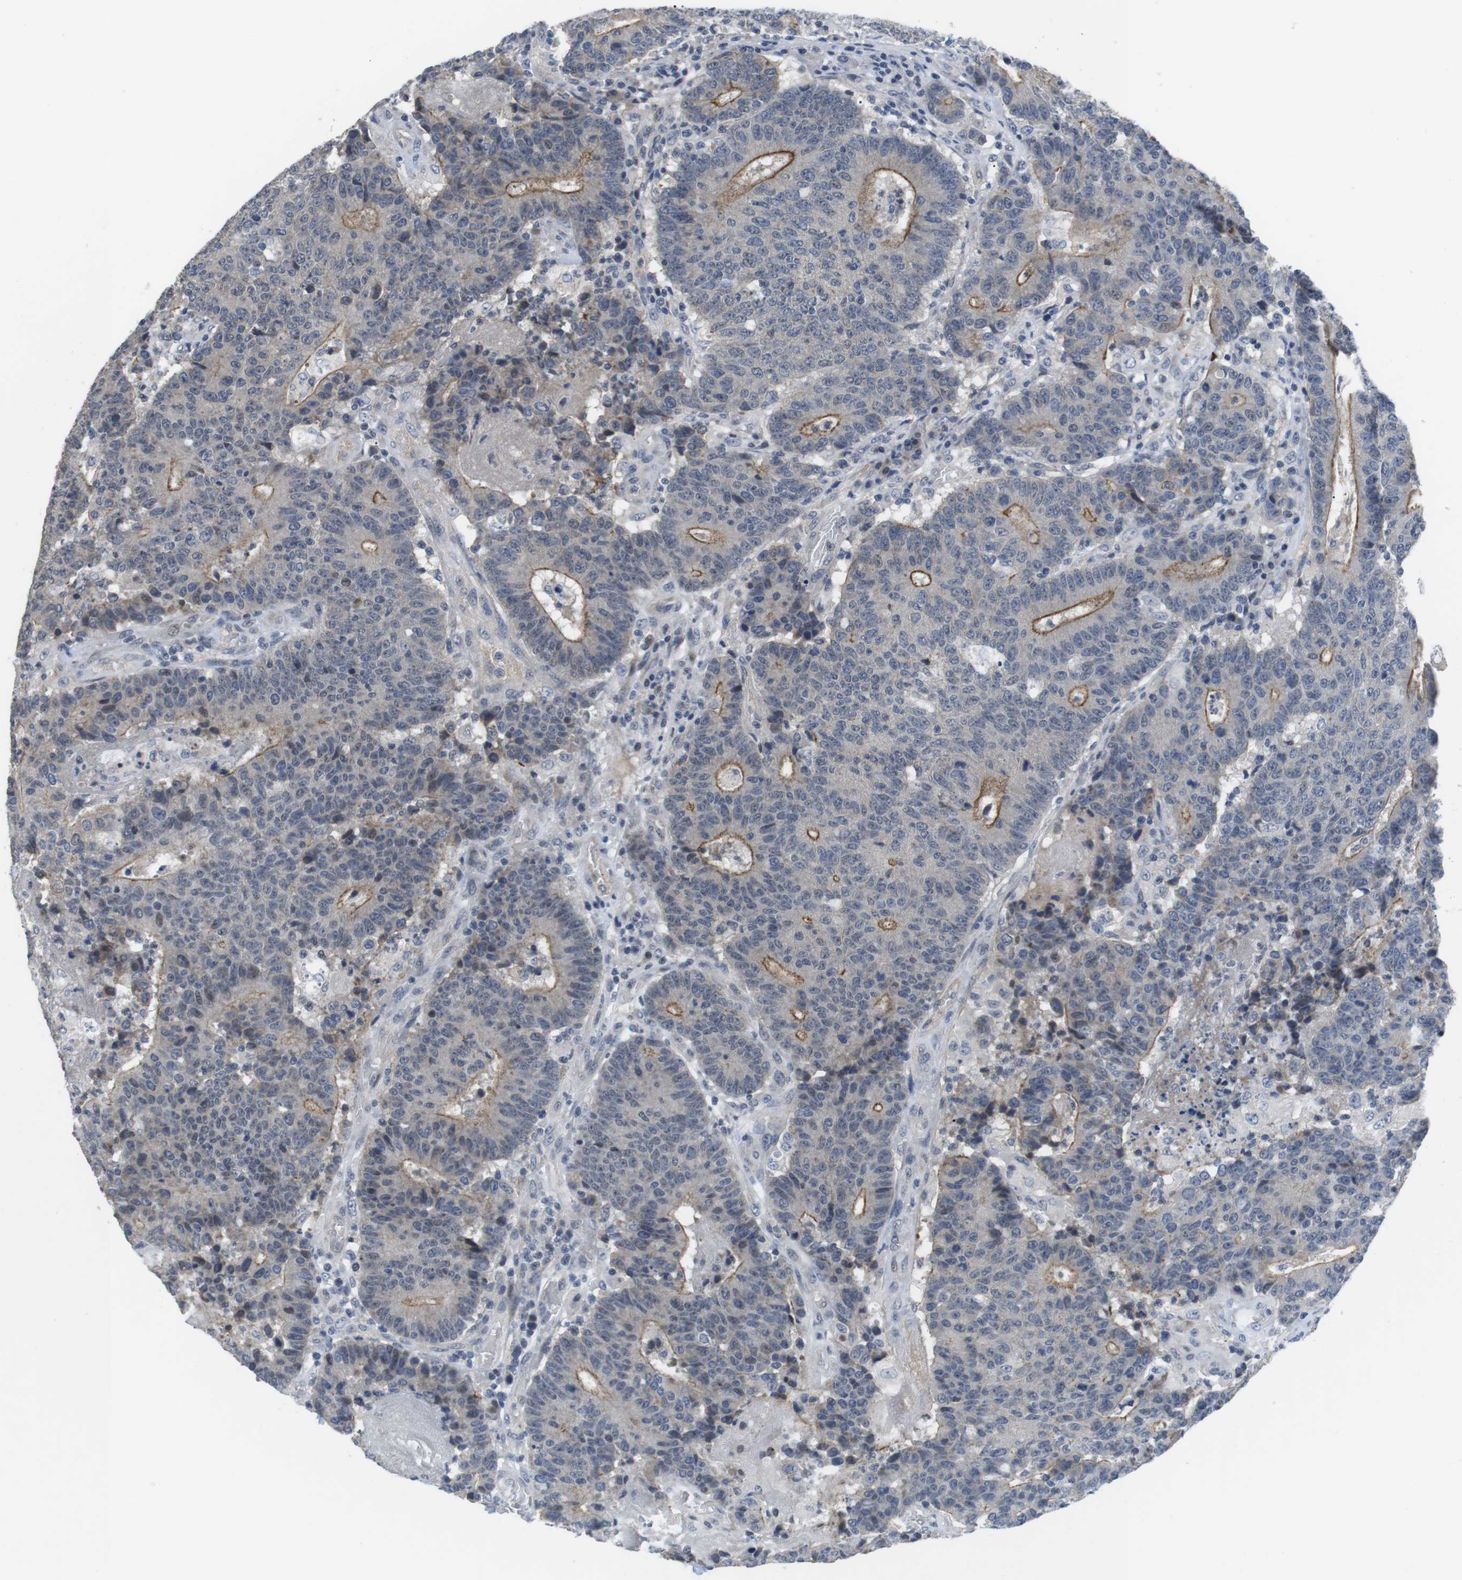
{"staining": {"intensity": "moderate", "quantity": "25%-75%", "location": "cytoplasmic/membranous"}, "tissue": "colorectal cancer", "cell_type": "Tumor cells", "image_type": "cancer", "snomed": [{"axis": "morphology", "description": "Normal tissue, NOS"}, {"axis": "morphology", "description": "Adenocarcinoma, NOS"}, {"axis": "topography", "description": "Colon"}], "caption": "A high-resolution histopathology image shows immunohistochemistry staining of colorectal cancer, which displays moderate cytoplasmic/membranous expression in approximately 25%-75% of tumor cells.", "gene": "NECTIN1", "patient": {"sex": "female", "age": 75}}